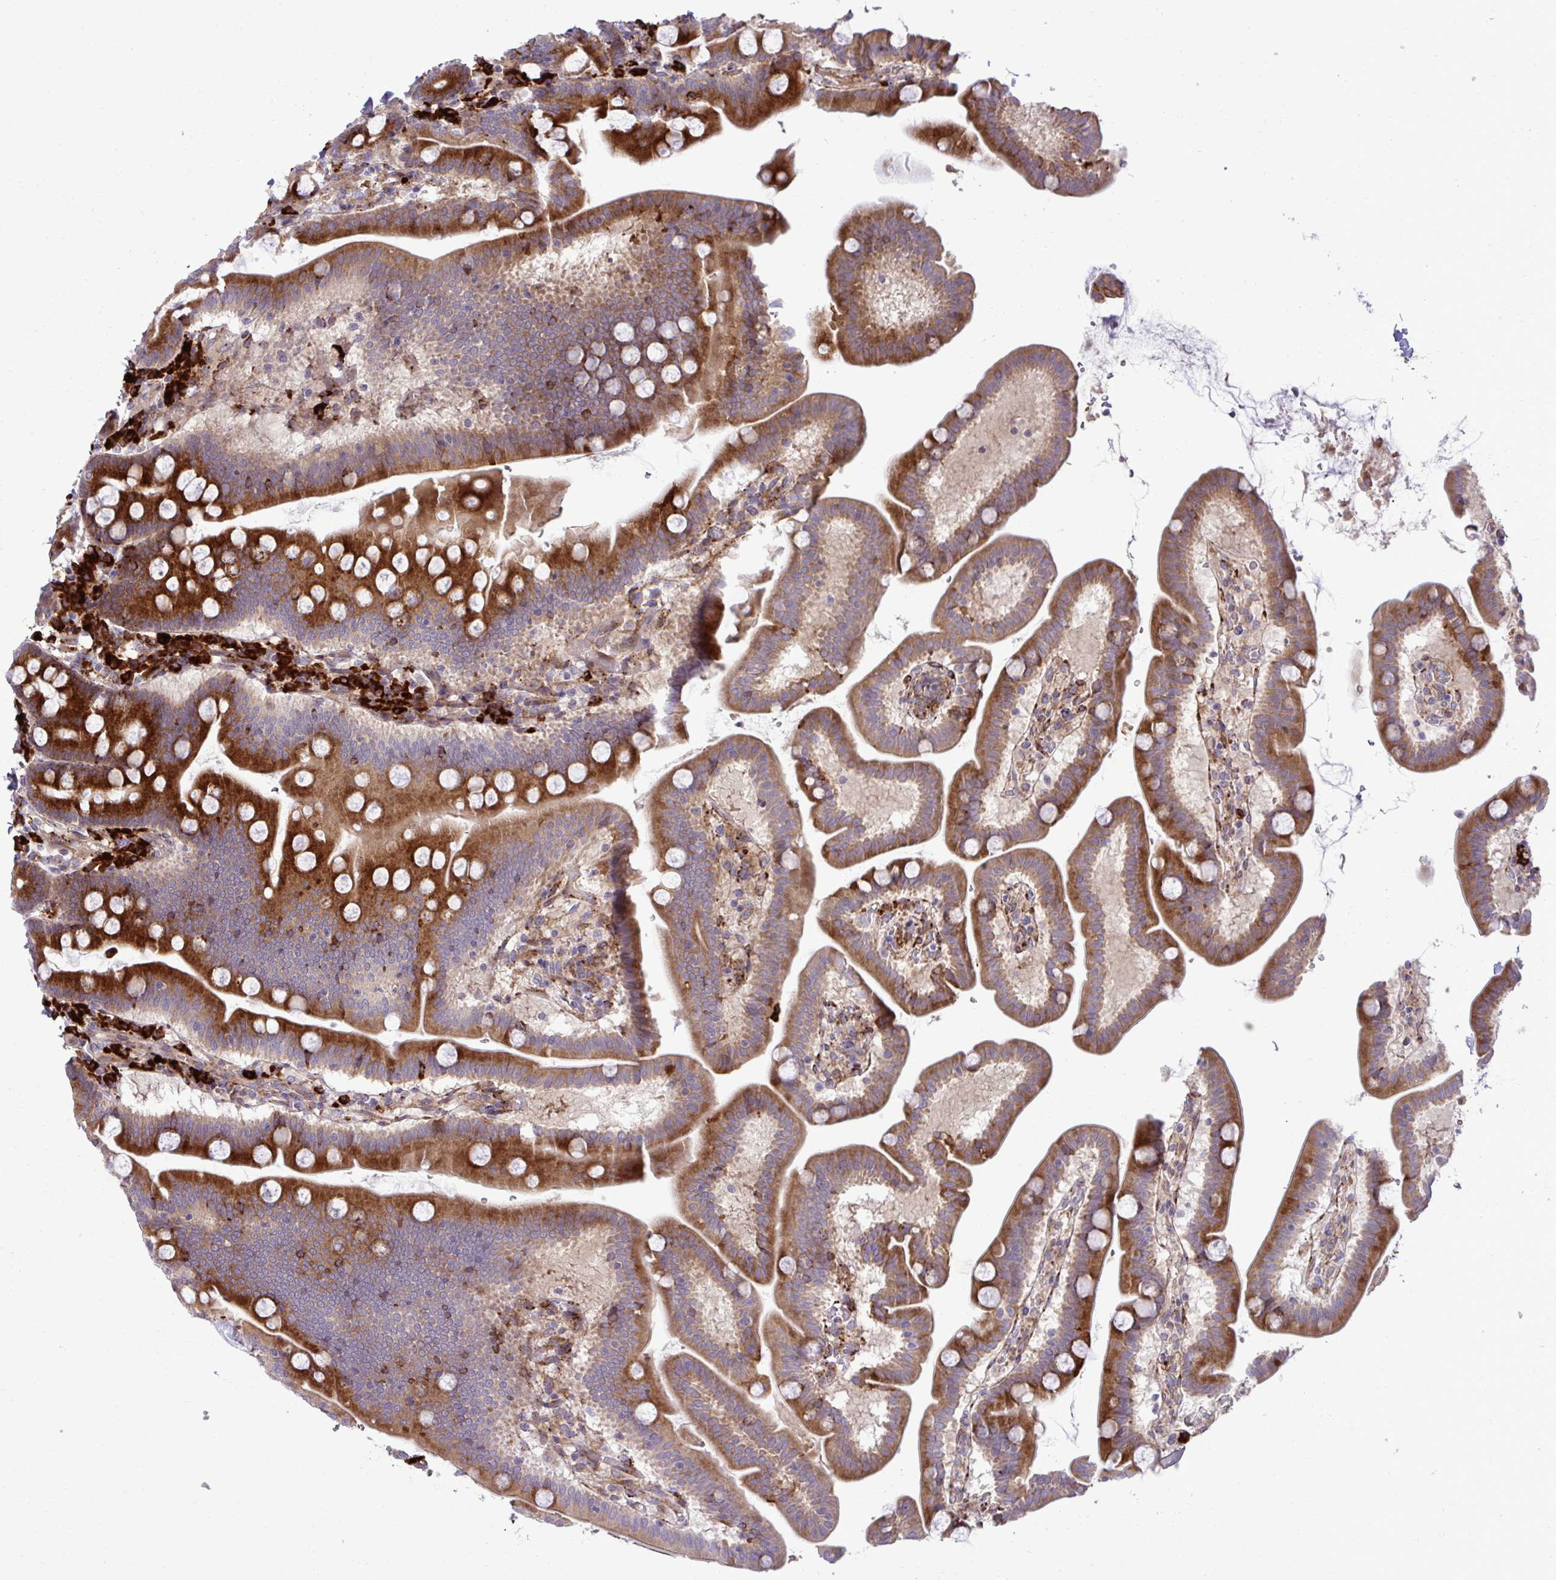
{"staining": {"intensity": "strong", "quantity": ">75%", "location": "cytoplasmic/membranous"}, "tissue": "duodenum", "cell_type": "Glandular cells", "image_type": "normal", "snomed": [{"axis": "morphology", "description": "Normal tissue, NOS"}, {"axis": "topography", "description": "Pancreas"}, {"axis": "topography", "description": "Duodenum"}], "caption": "Benign duodenum exhibits strong cytoplasmic/membranous positivity in approximately >75% of glandular cells, visualized by immunohistochemistry.", "gene": "LIMS1", "patient": {"sex": "male", "age": 59}}